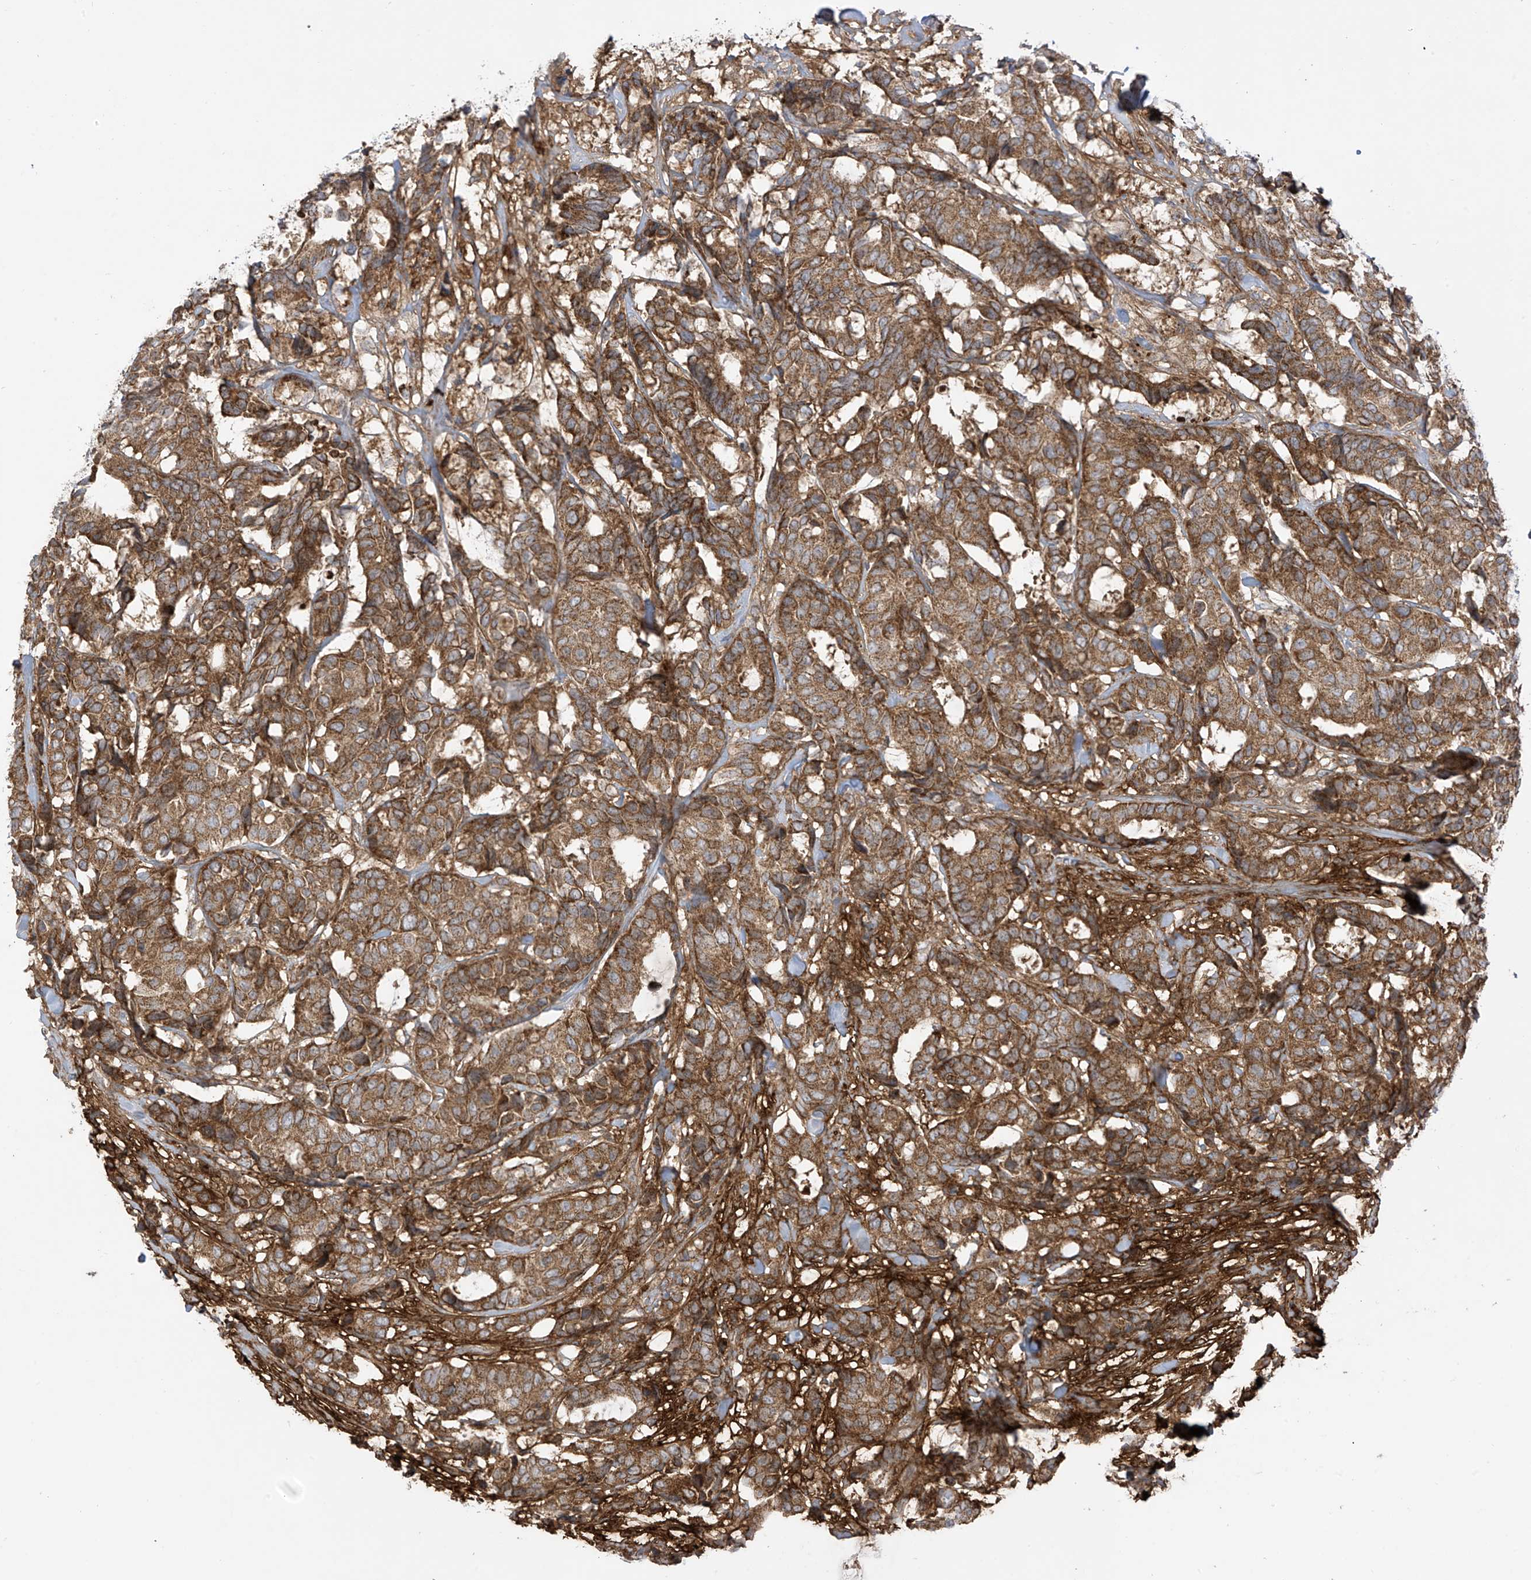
{"staining": {"intensity": "moderate", "quantity": ">75%", "location": "cytoplasmic/membranous"}, "tissue": "breast cancer", "cell_type": "Tumor cells", "image_type": "cancer", "snomed": [{"axis": "morphology", "description": "Duct carcinoma"}, {"axis": "topography", "description": "Breast"}], "caption": "Breast cancer (infiltrating ductal carcinoma) stained with immunohistochemistry (IHC) displays moderate cytoplasmic/membranous expression in approximately >75% of tumor cells.", "gene": "REPS1", "patient": {"sex": "female", "age": 87}}